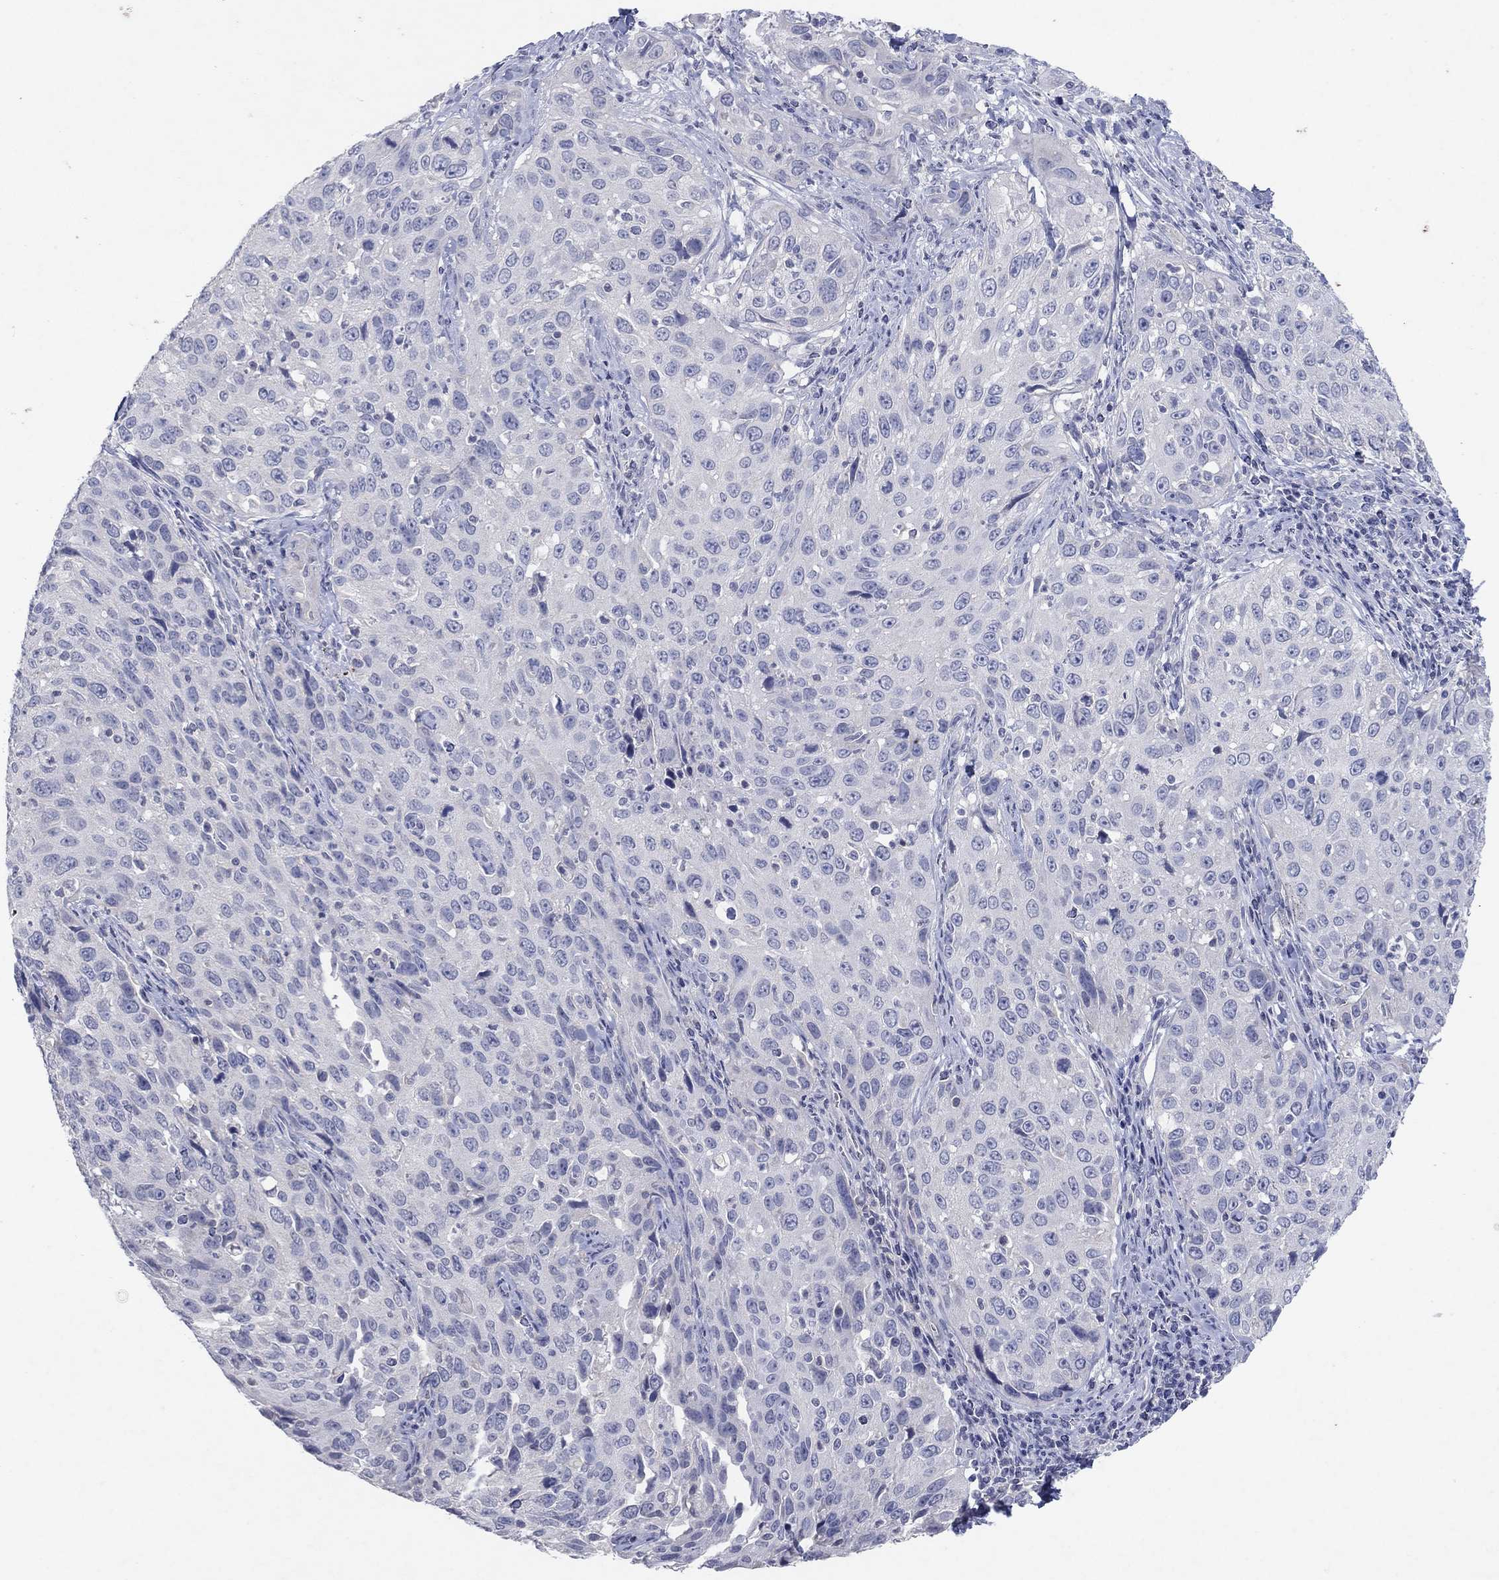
{"staining": {"intensity": "negative", "quantity": "none", "location": "none"}, "tissue": "cervical cancer", "cell_type": "Tumor cells", "image_type": "cancer", "snomed": [{"axis": "morphology", "description": "Squamous cell carcinoma, NOS"}, {"axis": "topography", "description": "Cervix"}], "caption": "This is an immunohistochemistry image of cervical cancer (squamous cell carcinoma). There is no expression in tumor cells.", "gene": "KRT40", "patient": {"sex": "female", "age": 26}}